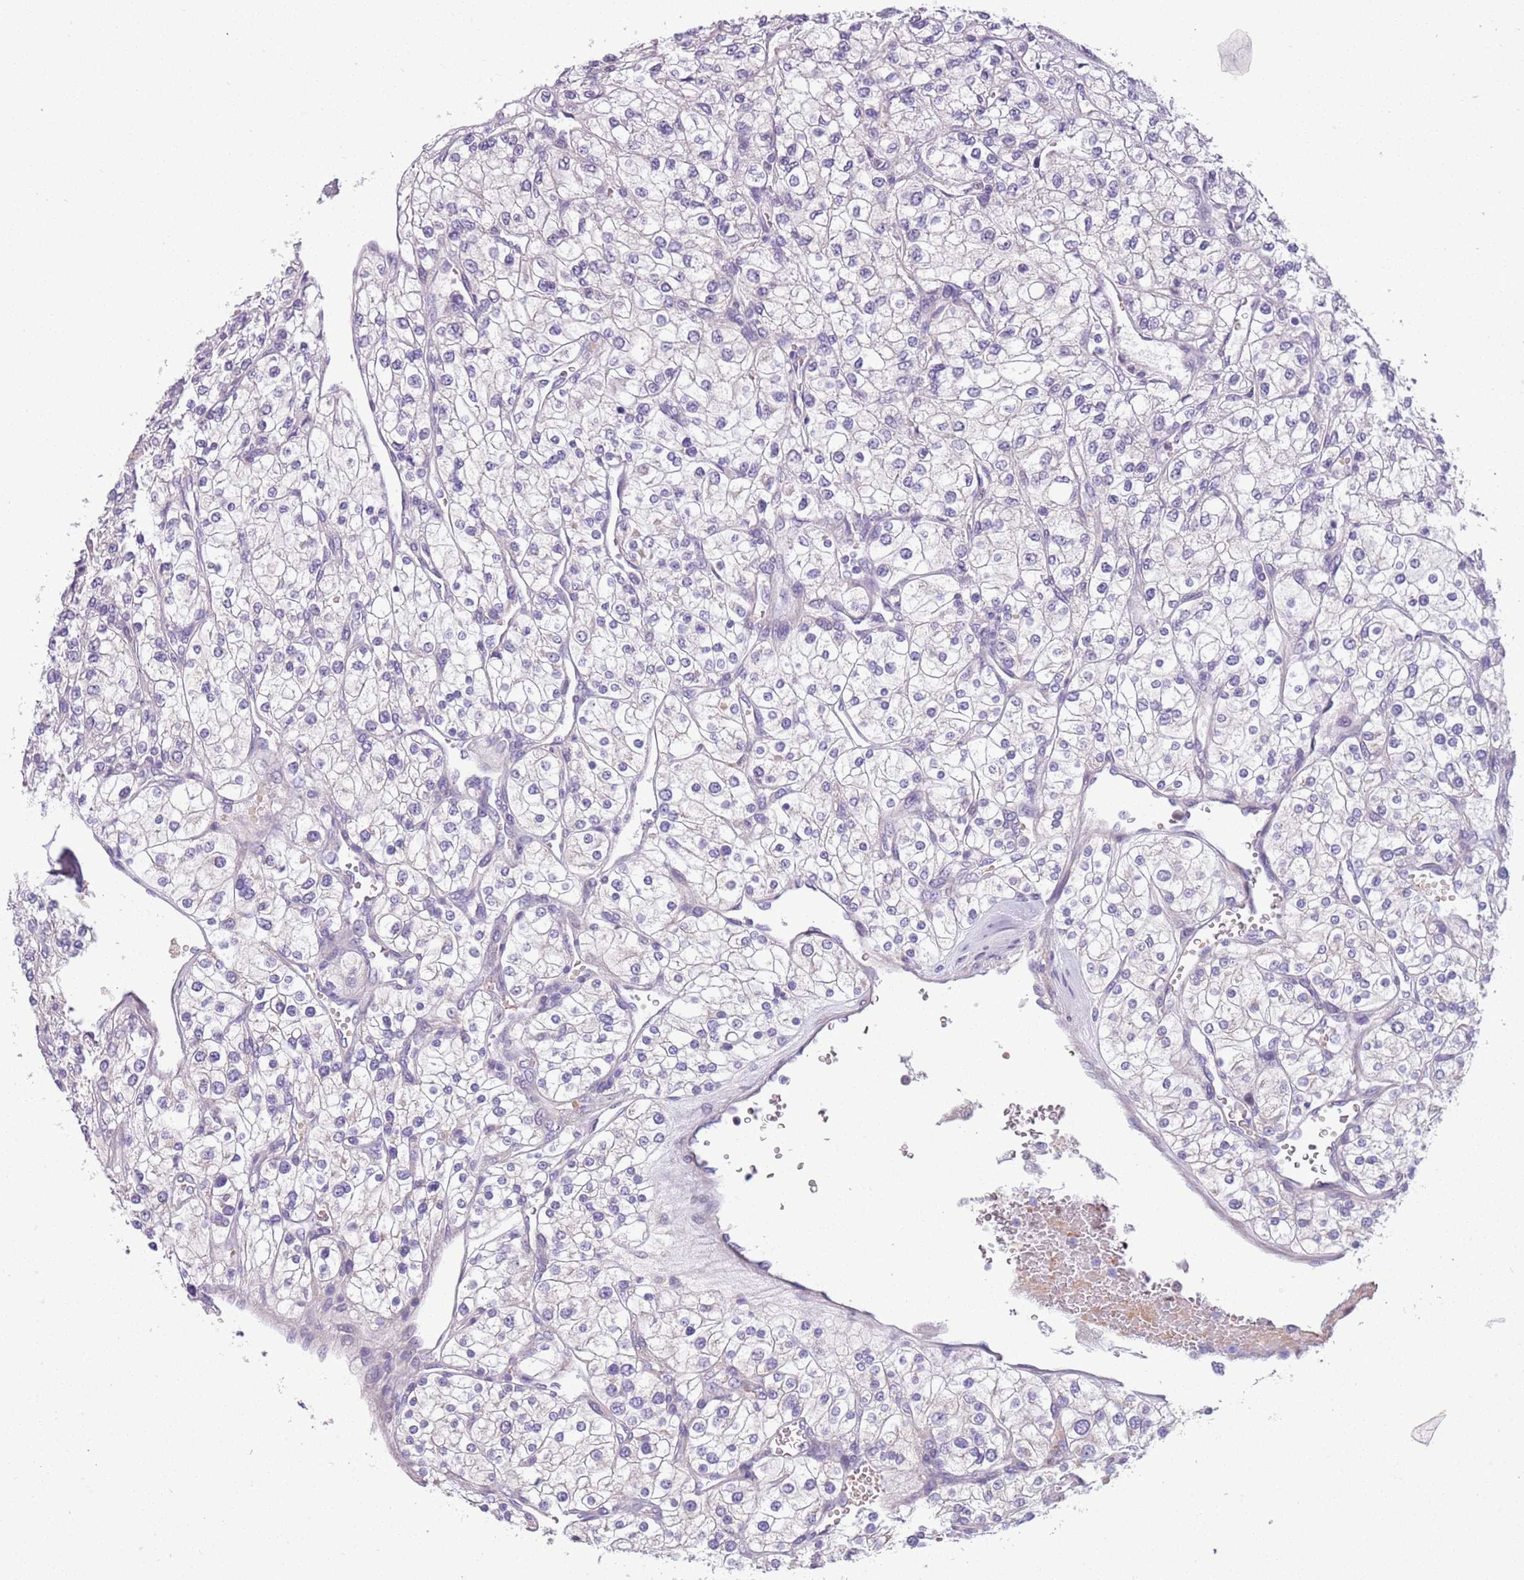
{"staining": {"intensity": "negative", "quantity": "none", "location": "none"}, "tissue": "renal cancer", "cell_type": "Tumor cells", "image_type": "cancer", "snomed": [{"axis": "morphology", "description": "Adenocarcinoma, NOS"}, {"axis": "topography", "description": "Kidney"}], "caption": "Immunohistochemistry (IHC) of adenocarcinoma (renal) demonstrates no staining in tumor cells.", "gene": "ADCY7", "patient": {"sex": "male", "age": 80}}